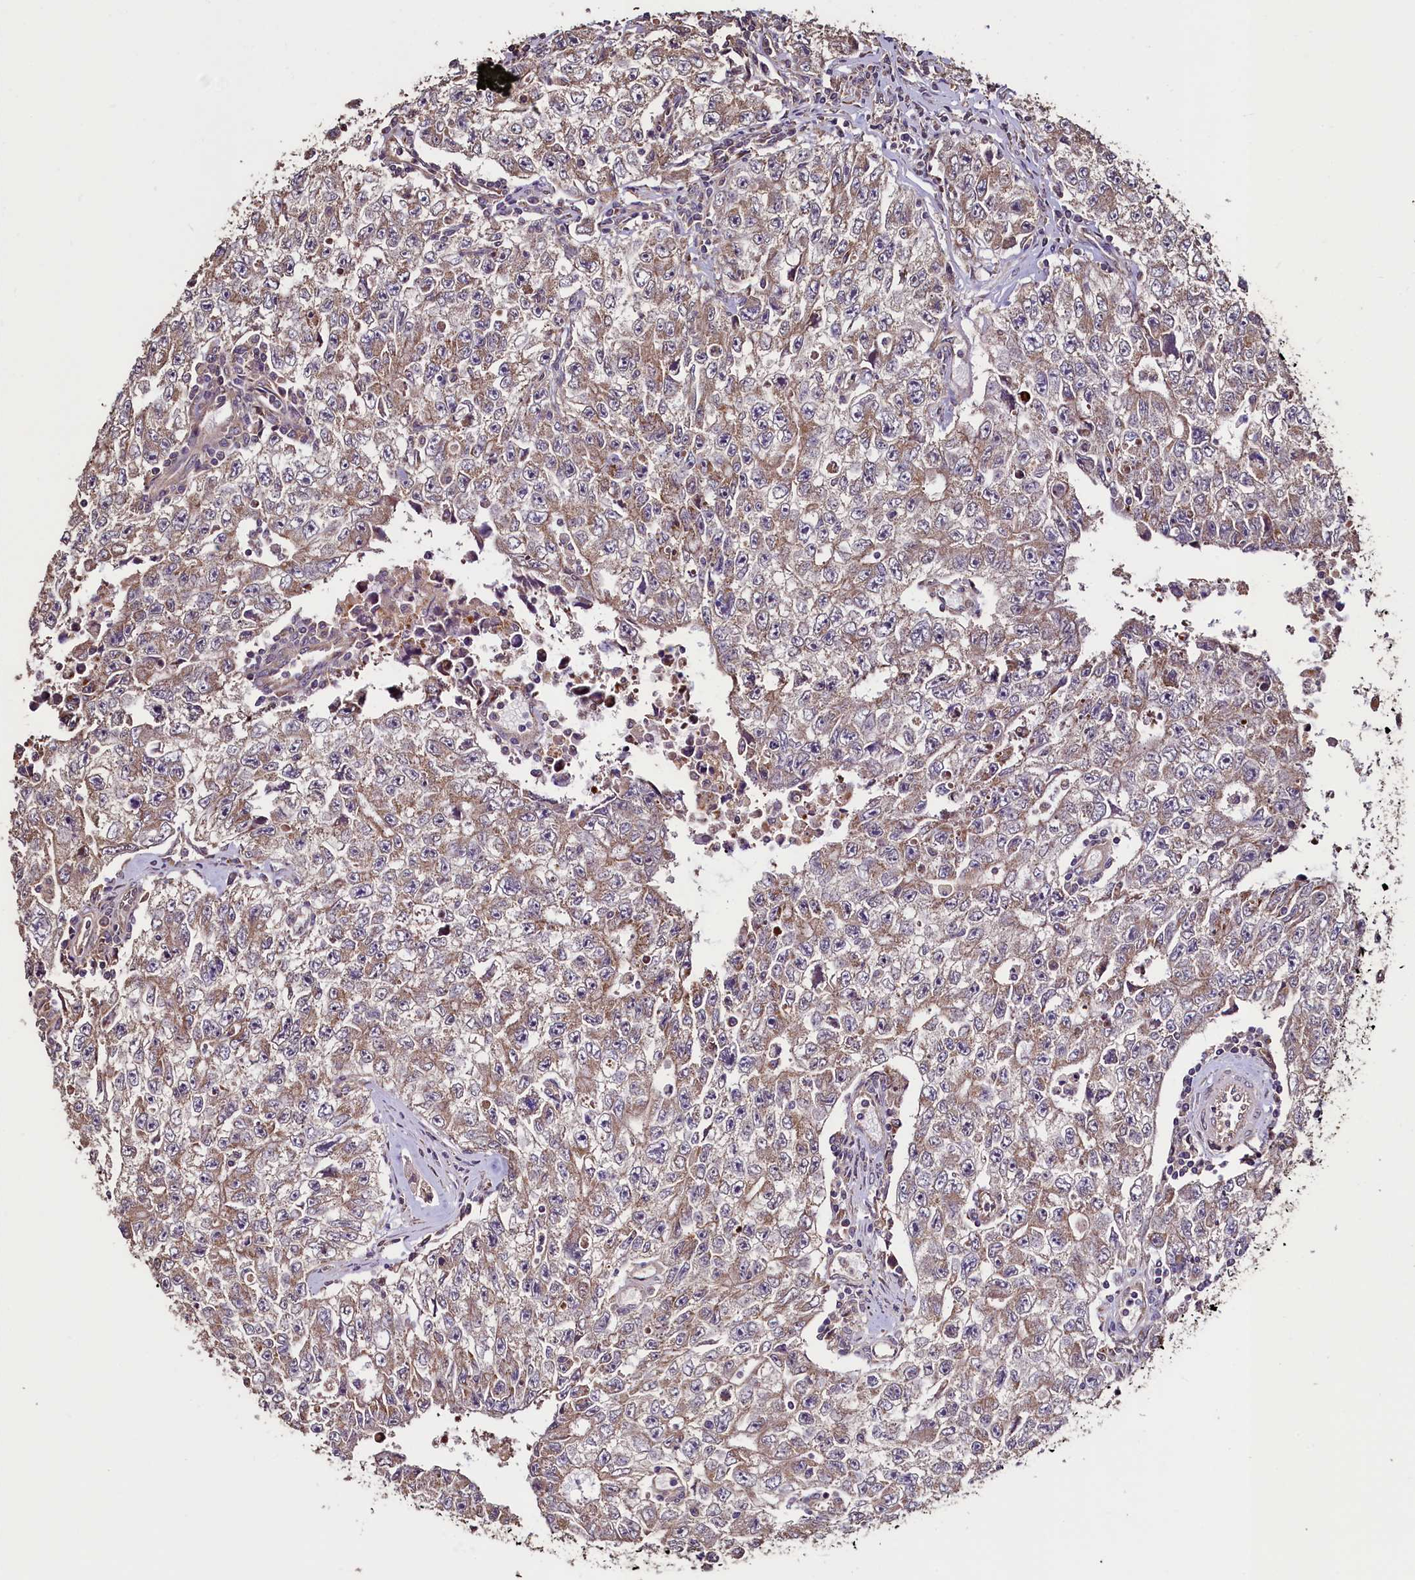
{"staining": {"intensity": "moderate", "quantity": ">75%", "location": "cytoplasmic/membranous"}, "tissue": "testis cancer", "cell_type": "Tumor cells", "image_type": "cancer", "snomed": [{"axis": "morphology", "description": "Carcinoma, Embryonal, NOS"}, {"axis": "topography", "description": "Testis"}], "caption": "Moderate cytoplasmic/membranous staining is seen in approximately >75% of tumor cells in testis embryonal carcinoma. The staining is performed using DAB (3,3'-diaminobenzidine) brown chromogen to label protein expression. The nuclei are counter-stained blue using hematoxylin.", "gene": "RBFA", "patient": {"sex": "male", "age": 17}}